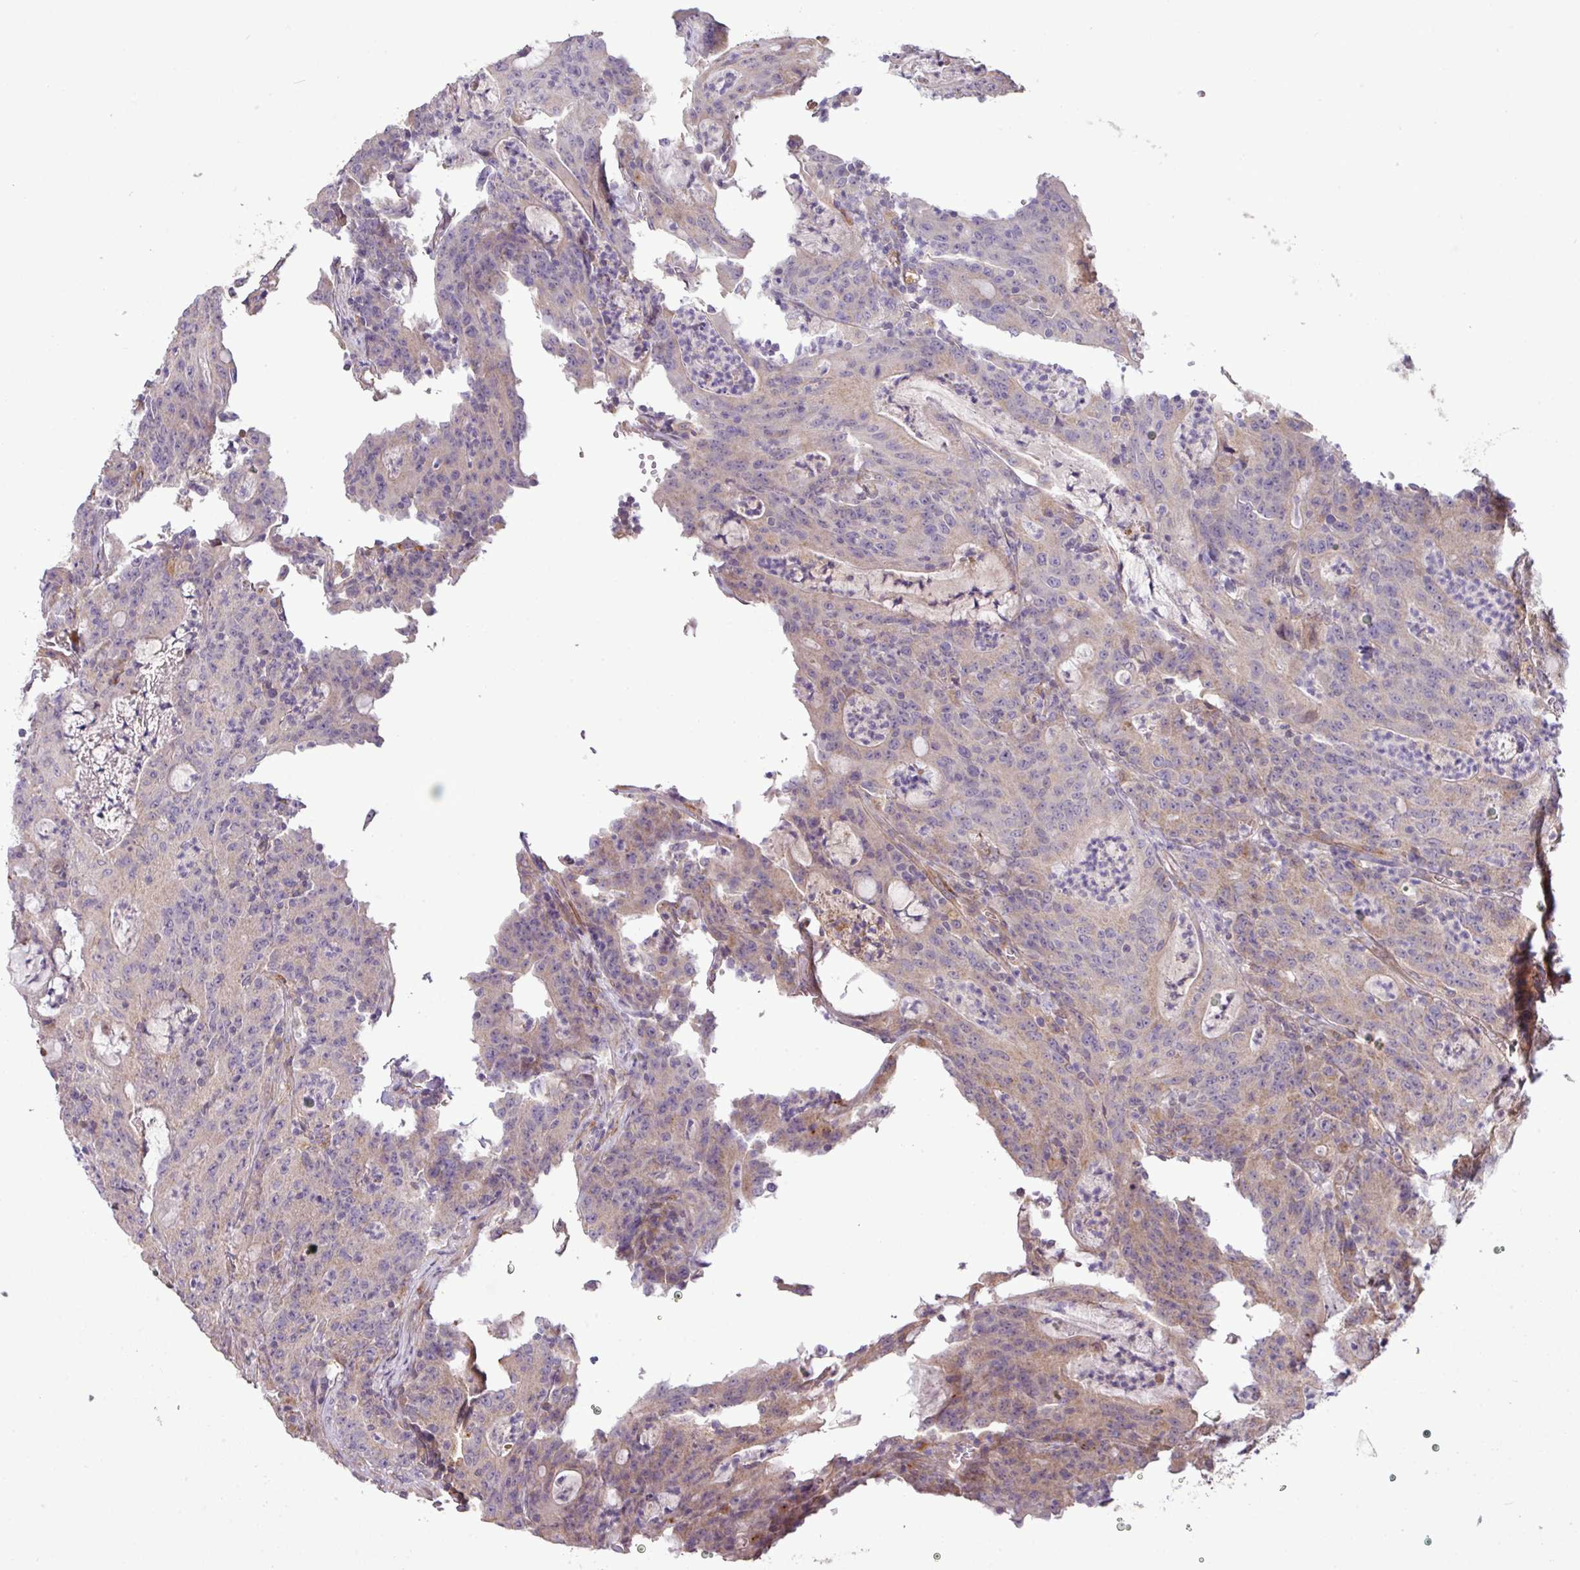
{"staining": {"intensity": "weak", "quantity": "25%-75%", "location": "cytoplasmic/membranous"}, "tissue": "colorectal cancer", "cell_type": "Tumor cells", "image_type": "cancer", "snomed": [{"axis": "morphology", "description": "Adenocarcinoma, NOS"}, {"axis": "topography", "description": "Colon"}], "caption": "Adenocarcinoma (colorectal) was stained to show a protein in brown. There is low levels of weak cytoplasmic/membranous positivity in approximately 25%-75% of tumor cells. Using DAB (brown) and hematoxylin (blue) stains, captured at high magnification using brightfield microscopy.", "gene": "XIAP", "patient": {"sex": "male", "age": 83}}